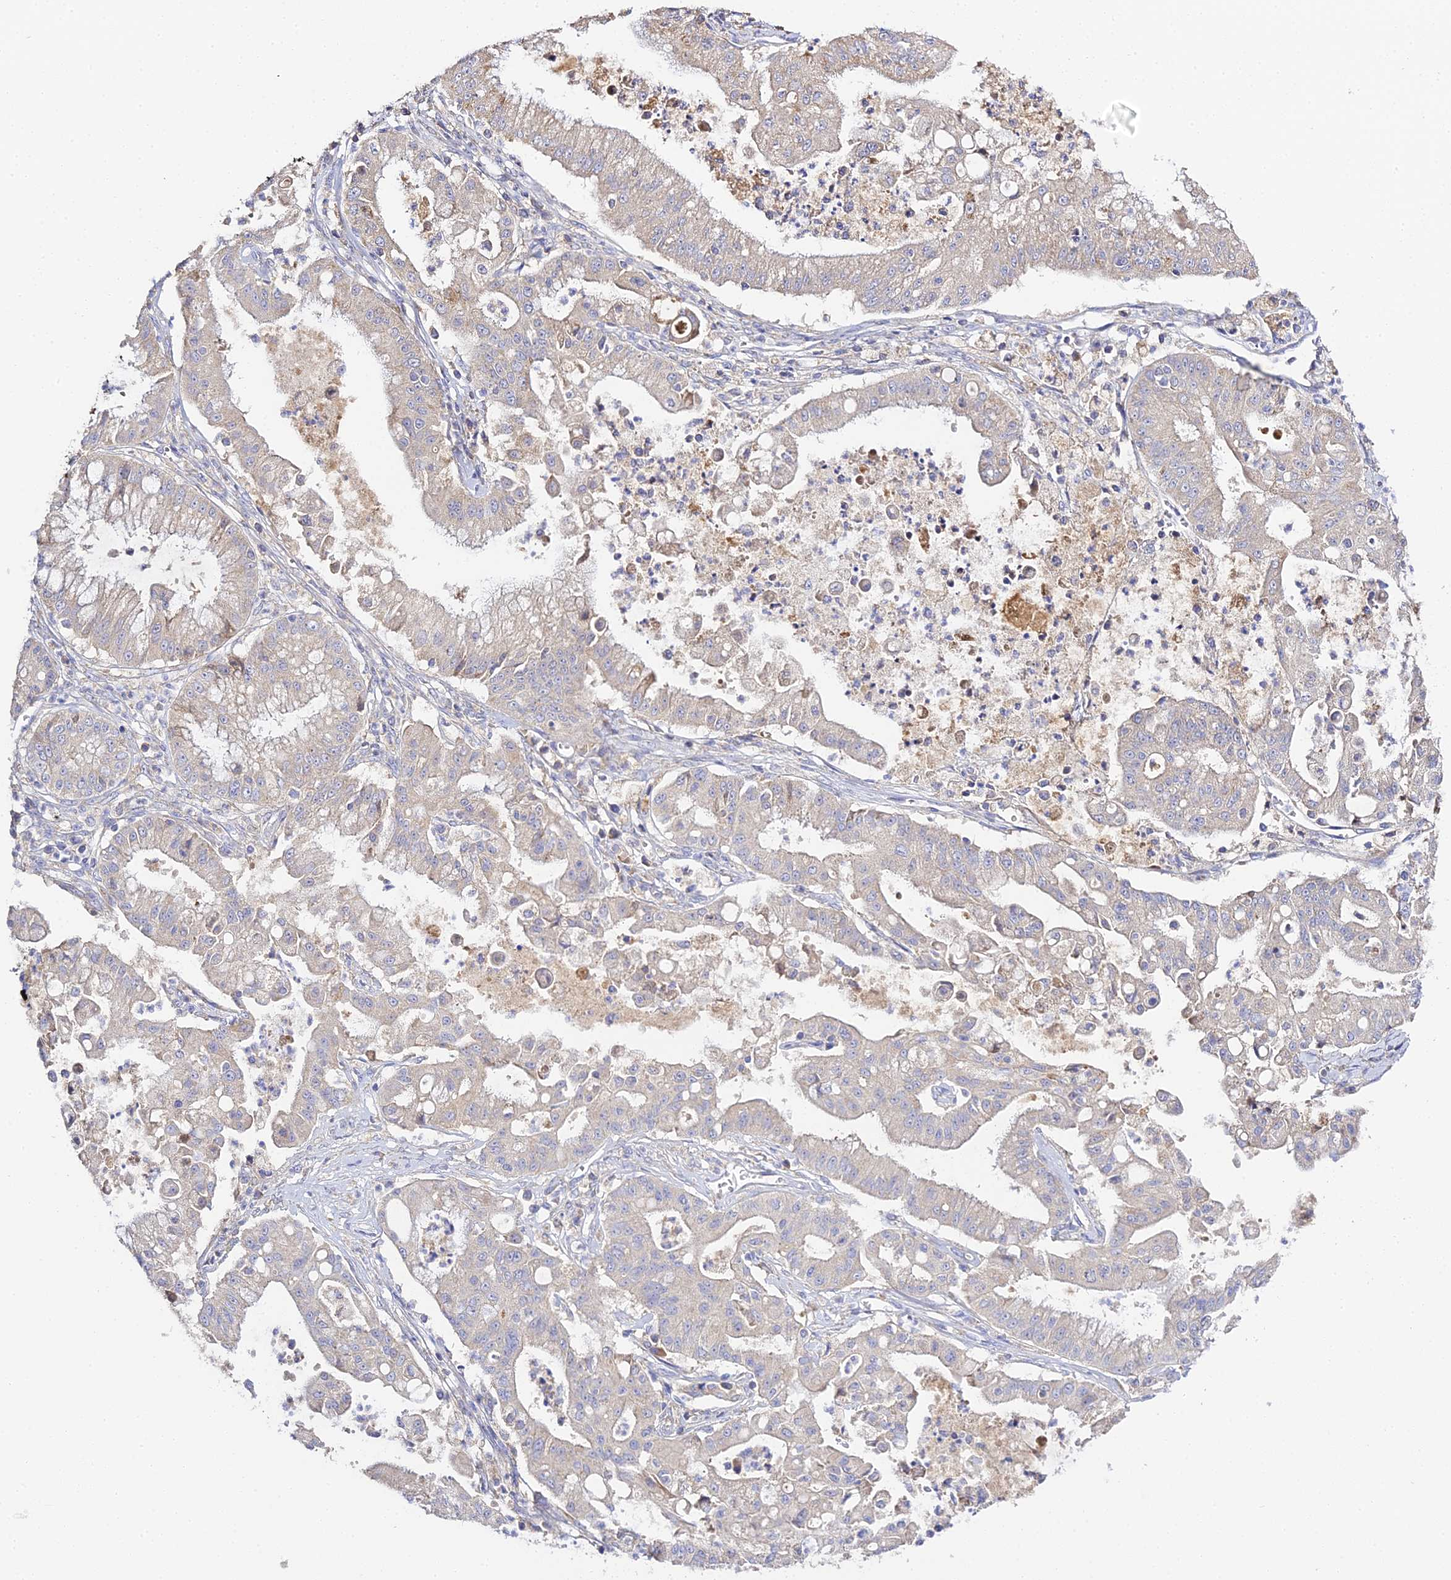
{"staining": {"intensity": "weak", "quantity": "25%-75%", "location": "cytoplasmic/membranous"}, "tissue": "ovarian cancer", "cell_type": "Tumor cells", "image_type": "cancer", "snomed": [{"axis": "morphology", "description": "Cystadenocarcinoma, mucinous, NOS"}, {"axis": "topography", "description": "Ovary"}], "caption": "Protein expression analysis of human ovarian cancer reveals weak cytoplasmic/membranous expression in about 25%-75% of tumor cells.", "gene": "SCX", "patient": {"sex": "female", "age": 70}}